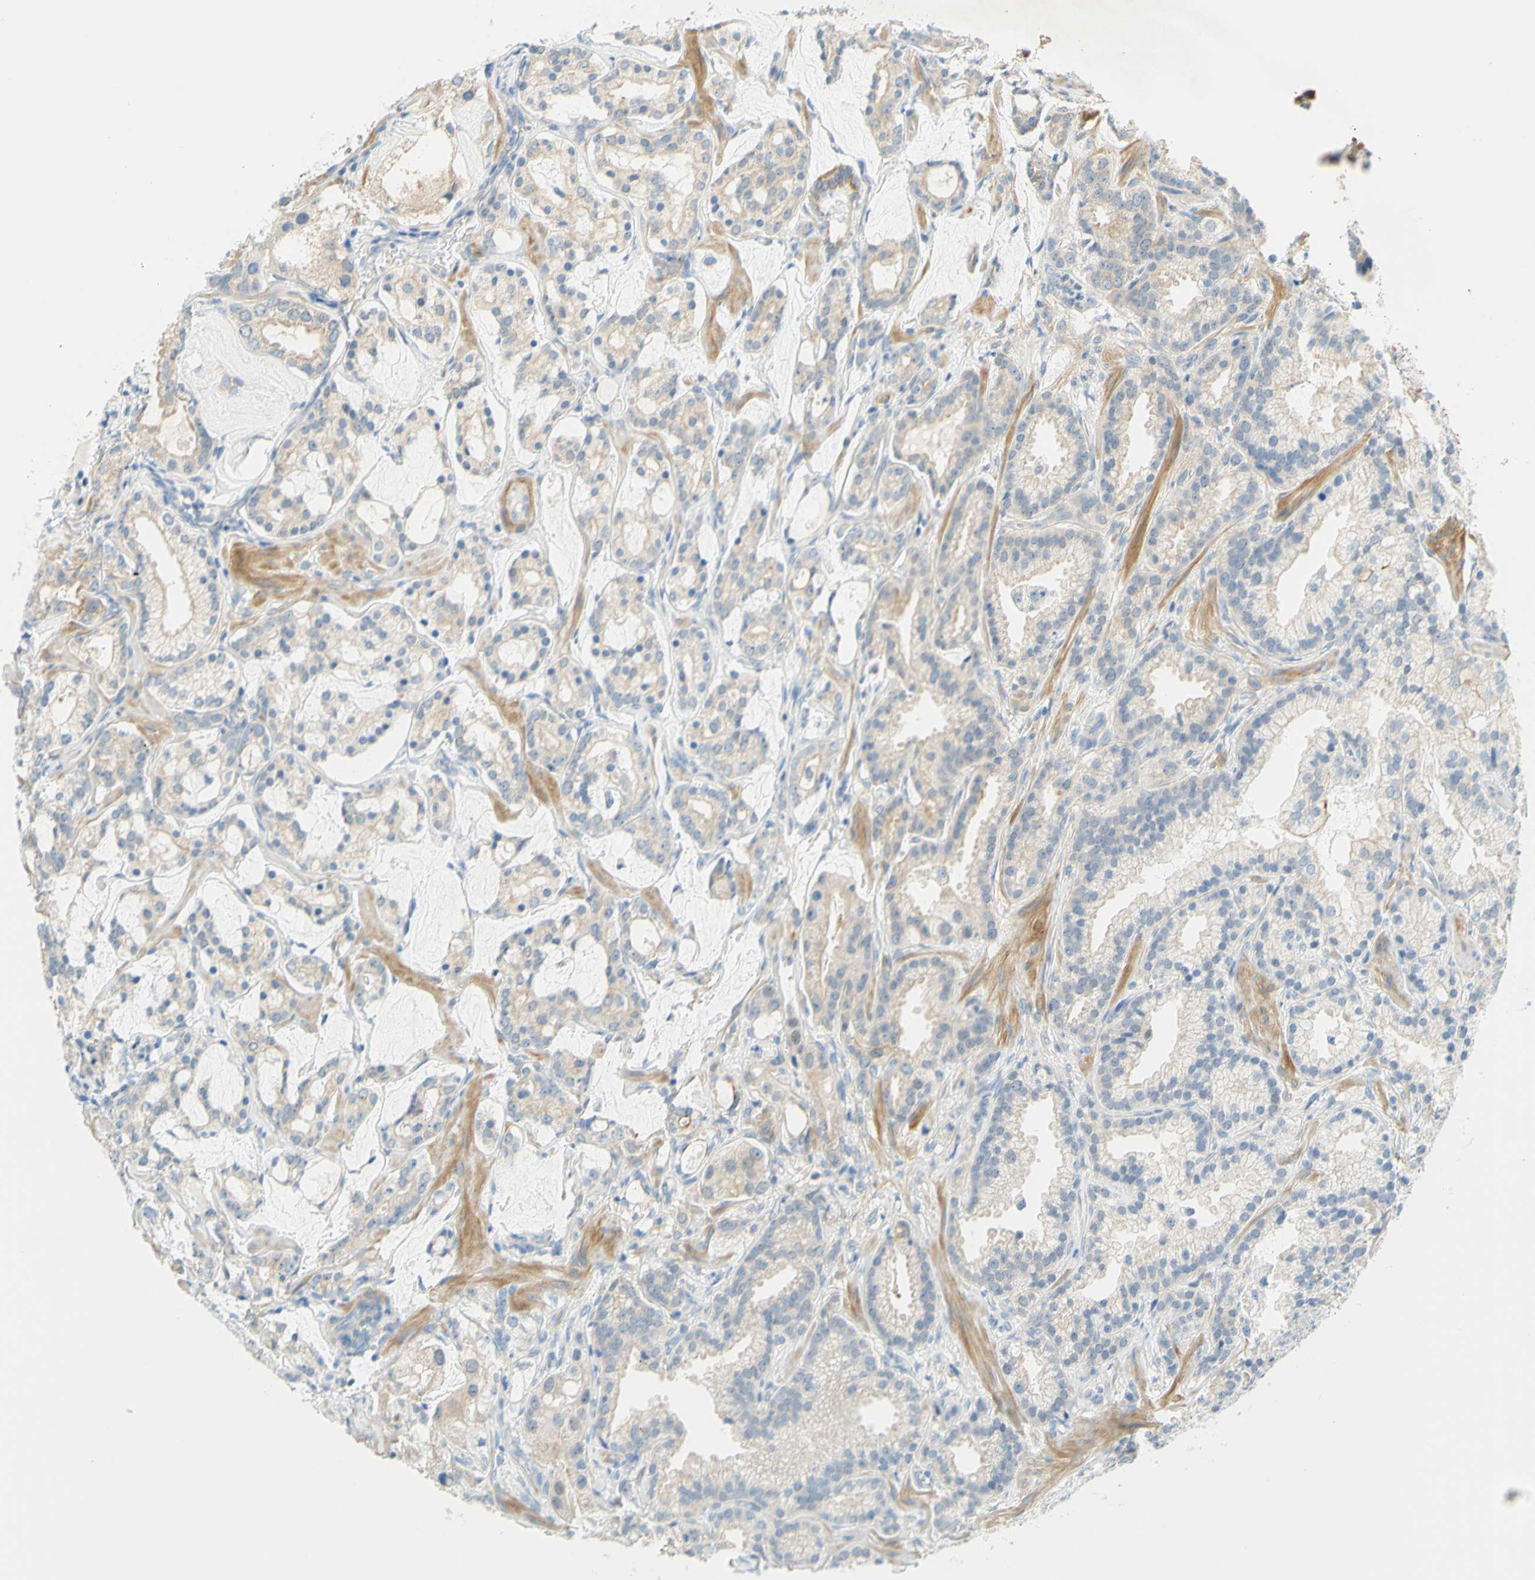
{"staining": {"intensity": "weak", "quantity": "25%-75%", "location": "cytoplasmic/membranous"}, "tissue": "prostate cancer", "cell_type": "Tumor cells", "image_type": "cancer", "snomed": [{"axis": "morphology", "description": "Adenocarcinoma, Low grade"}, {"axis": "topography", "description": "Prostate"}], "caption": "IHC of human prostate cancer demonstrates low levels of weak cytoplasmic/membranous staining in approximately 25%-75% of tumor cells.", "gene": "ENTREP2", "patient": {"sex": "male", "age": 59}}